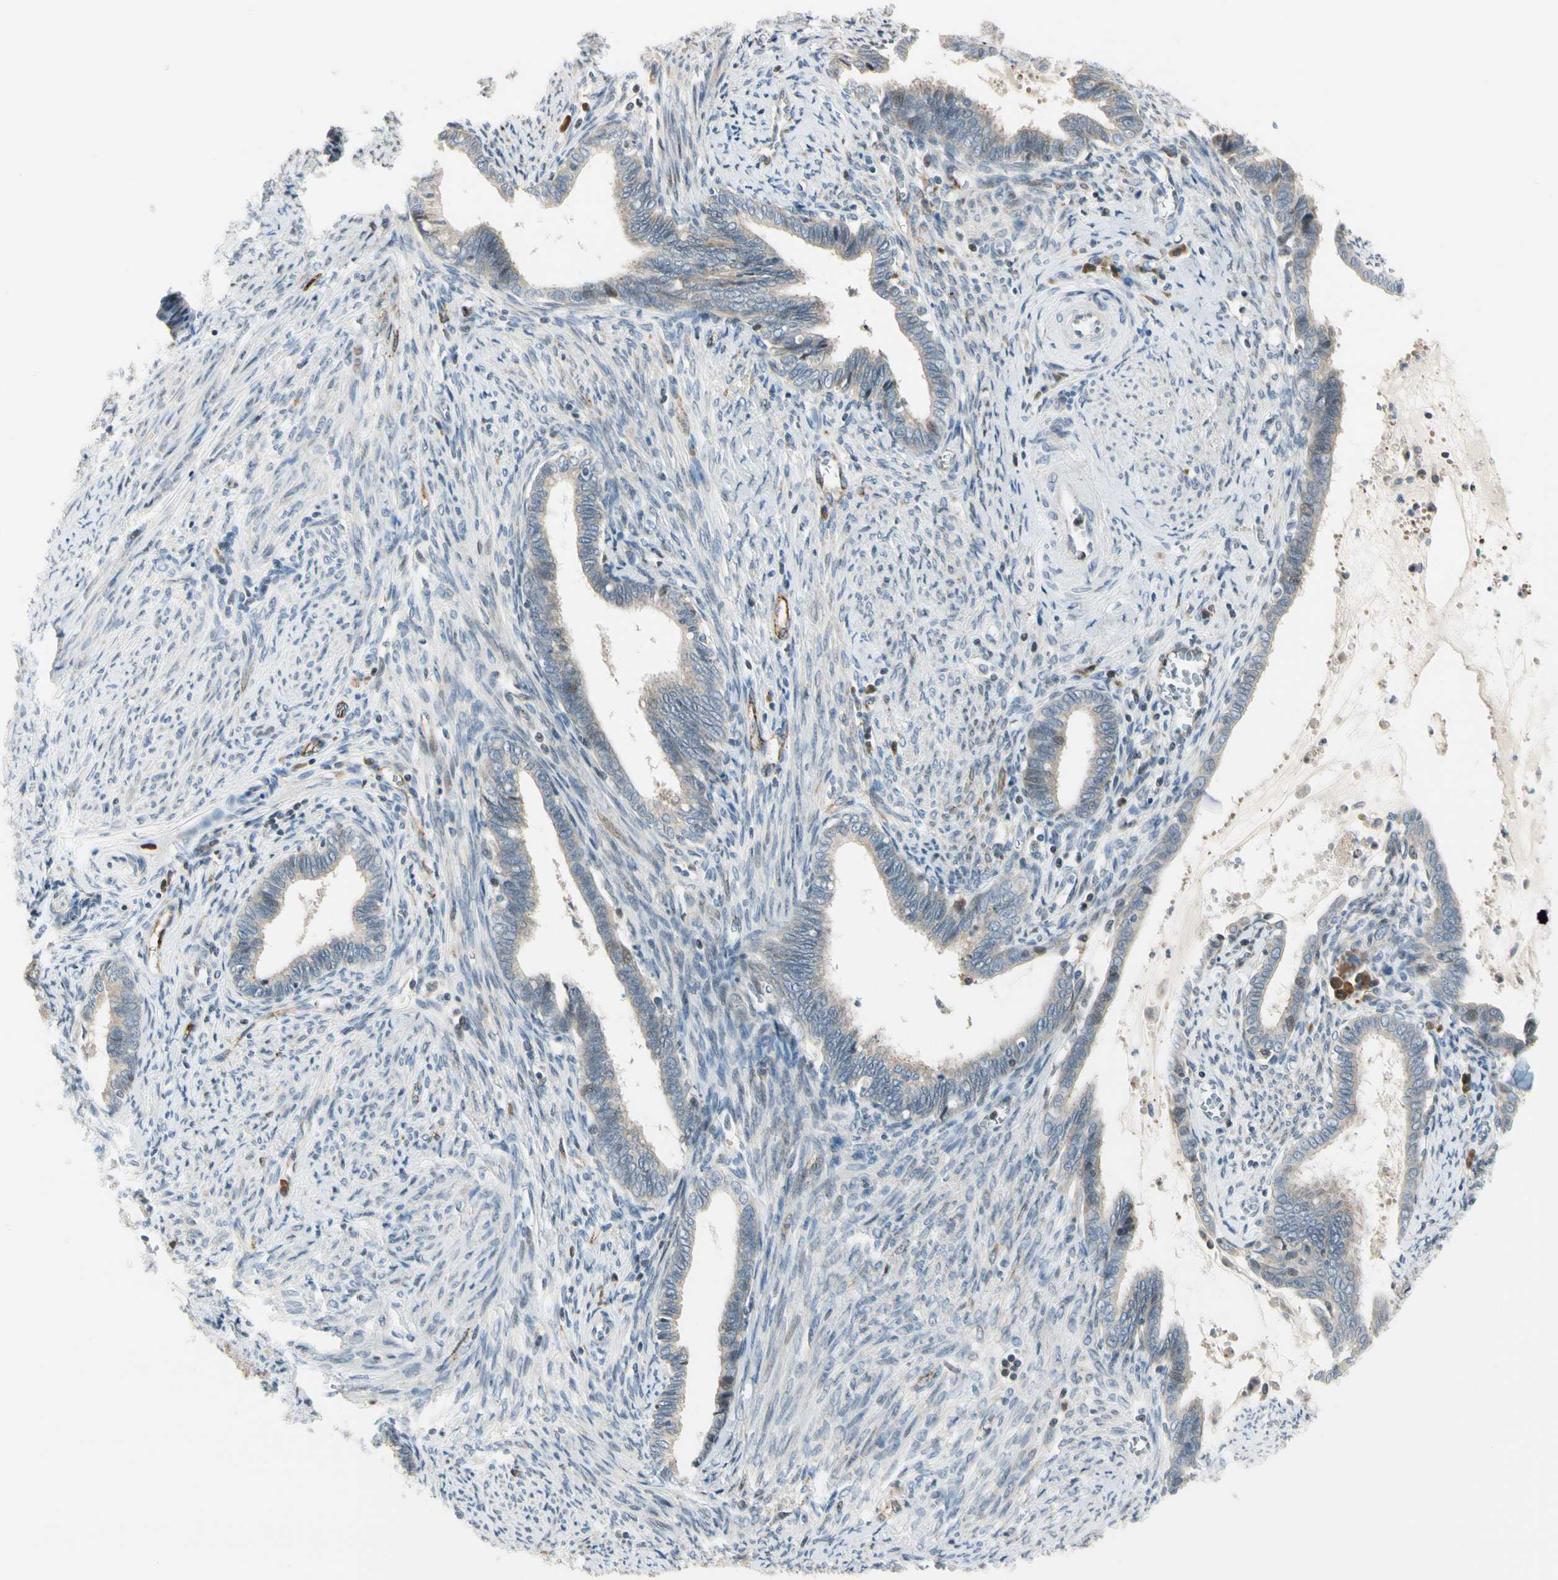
{"staining": {"intensity": "weak", "quantity": "25%-75%", "location": "cytoplasmic/membranous"}, "tissue": "cervical cancer", "cell_type": "Tumor cells", "image_type": "cancer", "snomed": [{"axis": "morphology", "description": "Adenocarcinoma, NOS"}, {"axis": "topography", "description": "Cervix"}], "caption": "Cervical adenocarcinoma stained with a brown dye exhibits weak cytoplasmic/membranous positive staining in approximately 25%-75% of tumor cells.", "gene": "NPDC1", "patient": {"sex": "female", "age": 44}}